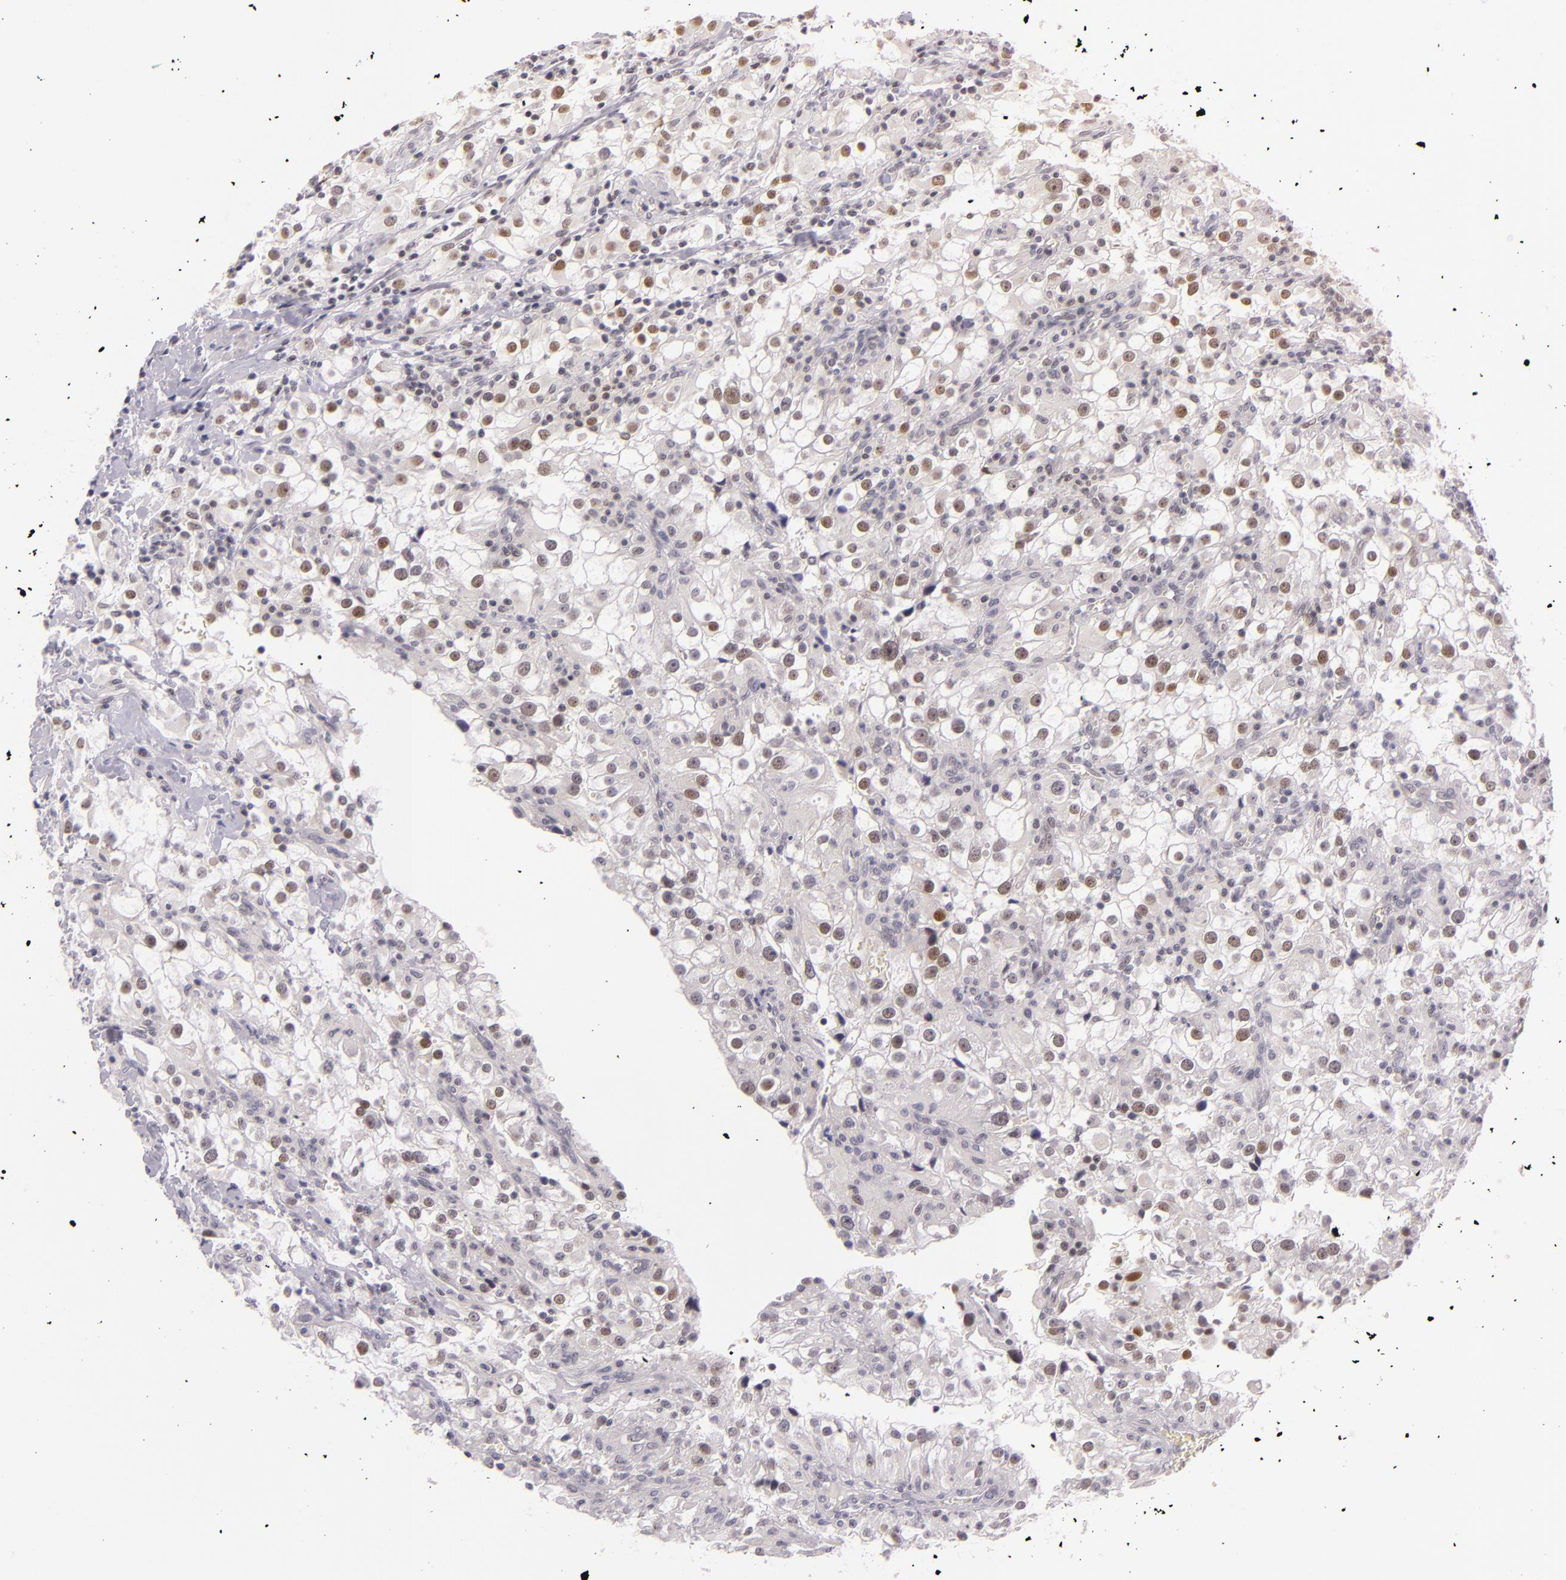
{"staining": {"intensity": "weak", "quantity": "25%-75%", "location": "nuclear"}, "tissue": "renal cancer", "cell_type": "Tumor cells", "image_type": "cancer", "snomed": [{"axis": "morphology", "description": "Adenocarcinoma, NOS"}, {"axis": "topography", "description": "Kidney"}], "caption": "Immunohistochemical staining of human renal adenocarcinoma exhibits weak nuclear protein positivity in approximately 25%-75% of tumor cells. (DAB (3,3'-diaminobenzidine) IHC, brown staining for protein, blue staining for nuclei).", "gene": "BCL3", "patient": {"sex": "female", "age": 52}}